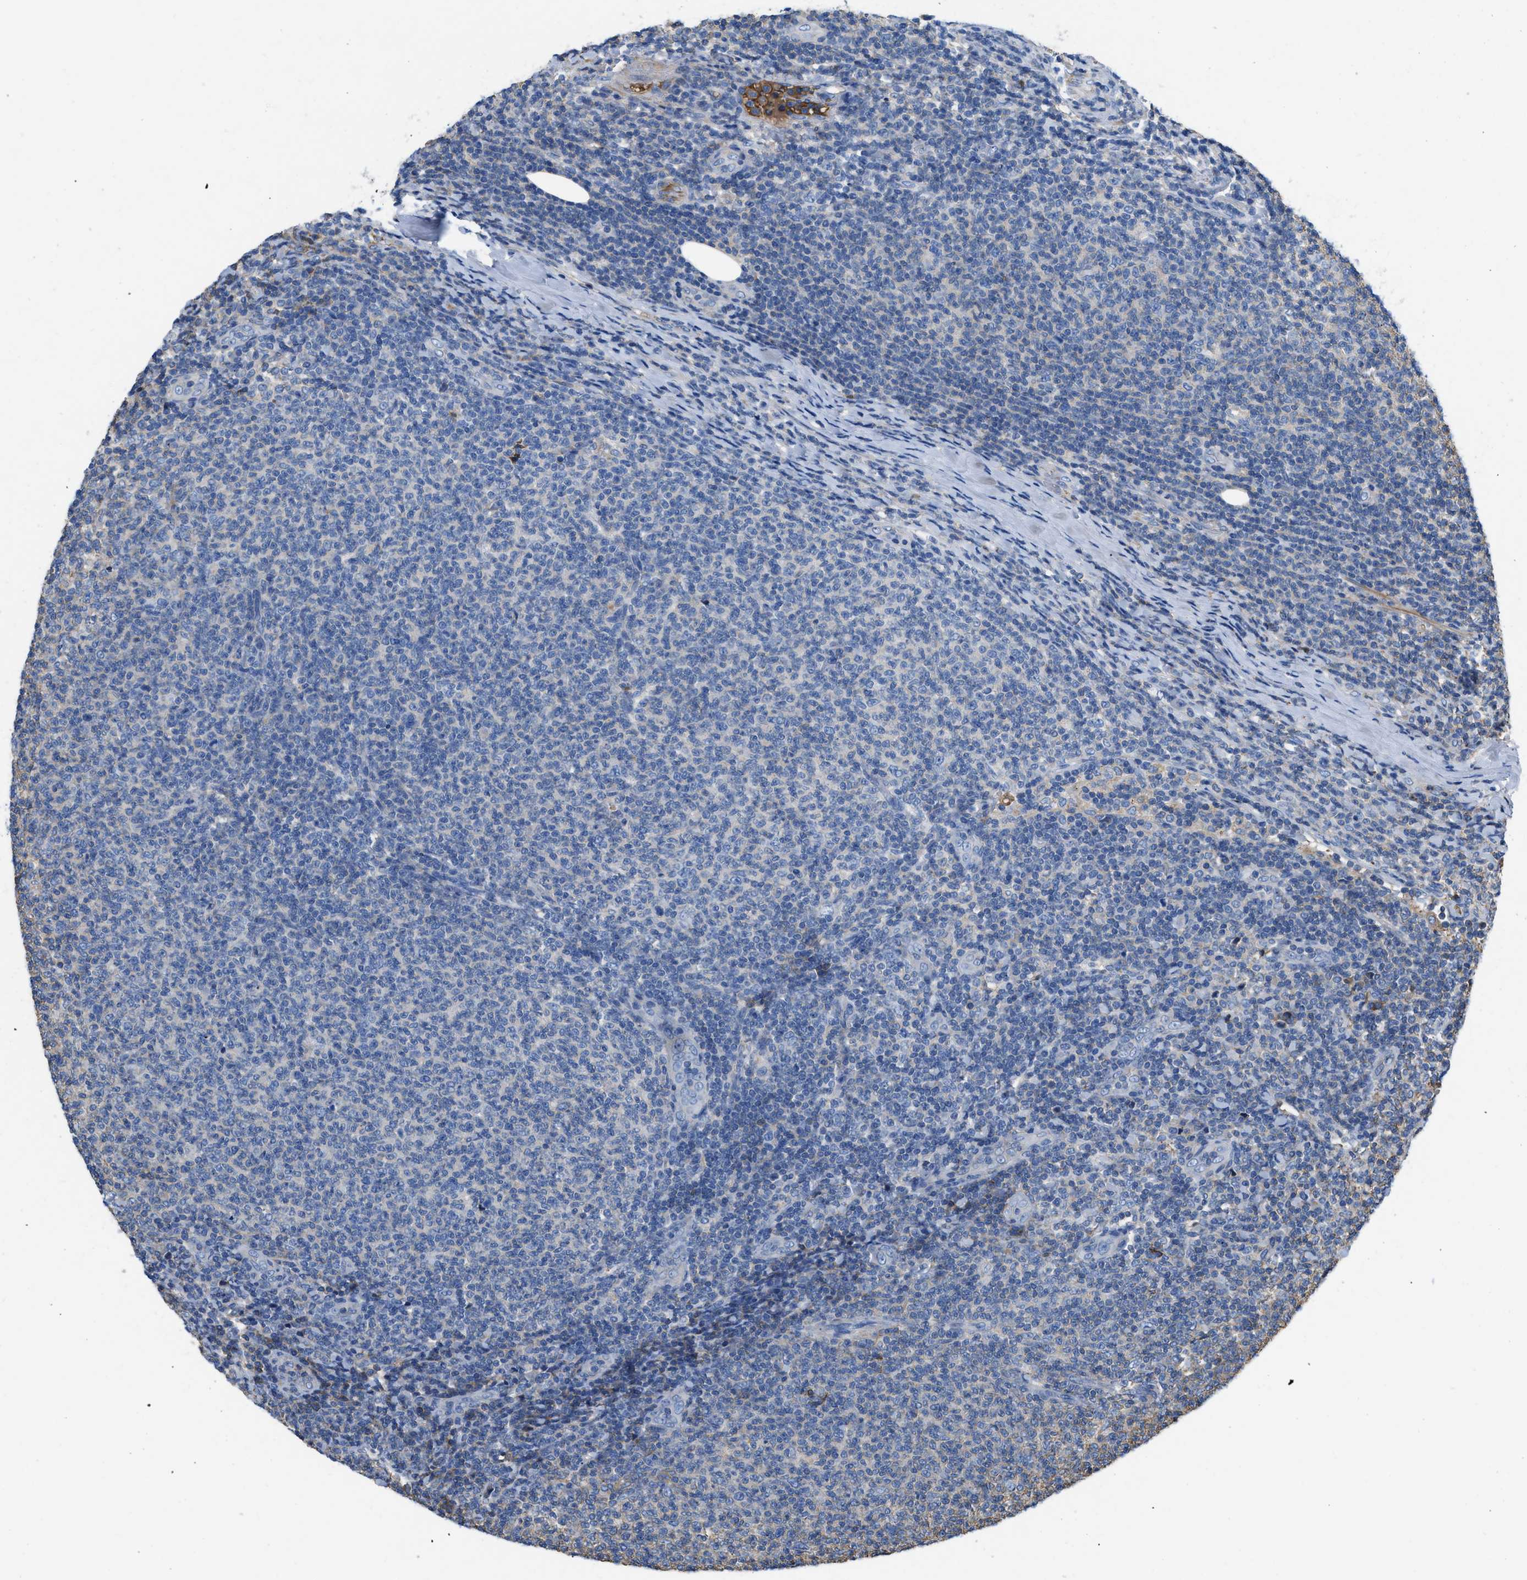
{"staining": {"intensity": "negative", "quantity": "none", "location": "none"}, "tissue": "lymphoma", "cell_type": "Tumor cells", "image_type": "cancer", "snomed": [{"axis": "morphology", "description": "Malignant lymphoma, non-Hodgkin's type, Low grade"}, {"axis": "topography", "description": "Lymph node"}], "caption": "Tumor cells show no significant protein staining in malignant lymphoma, non-Hodgkin's type (low-grade). The staining is performed using DAB (3,3'-diaminobenzidine) brown chromogen with nuclei counter-stained in using hematoxylin.", "gene": "ATP6V0D1", "patient": {"sex": "male", "age": 66}}